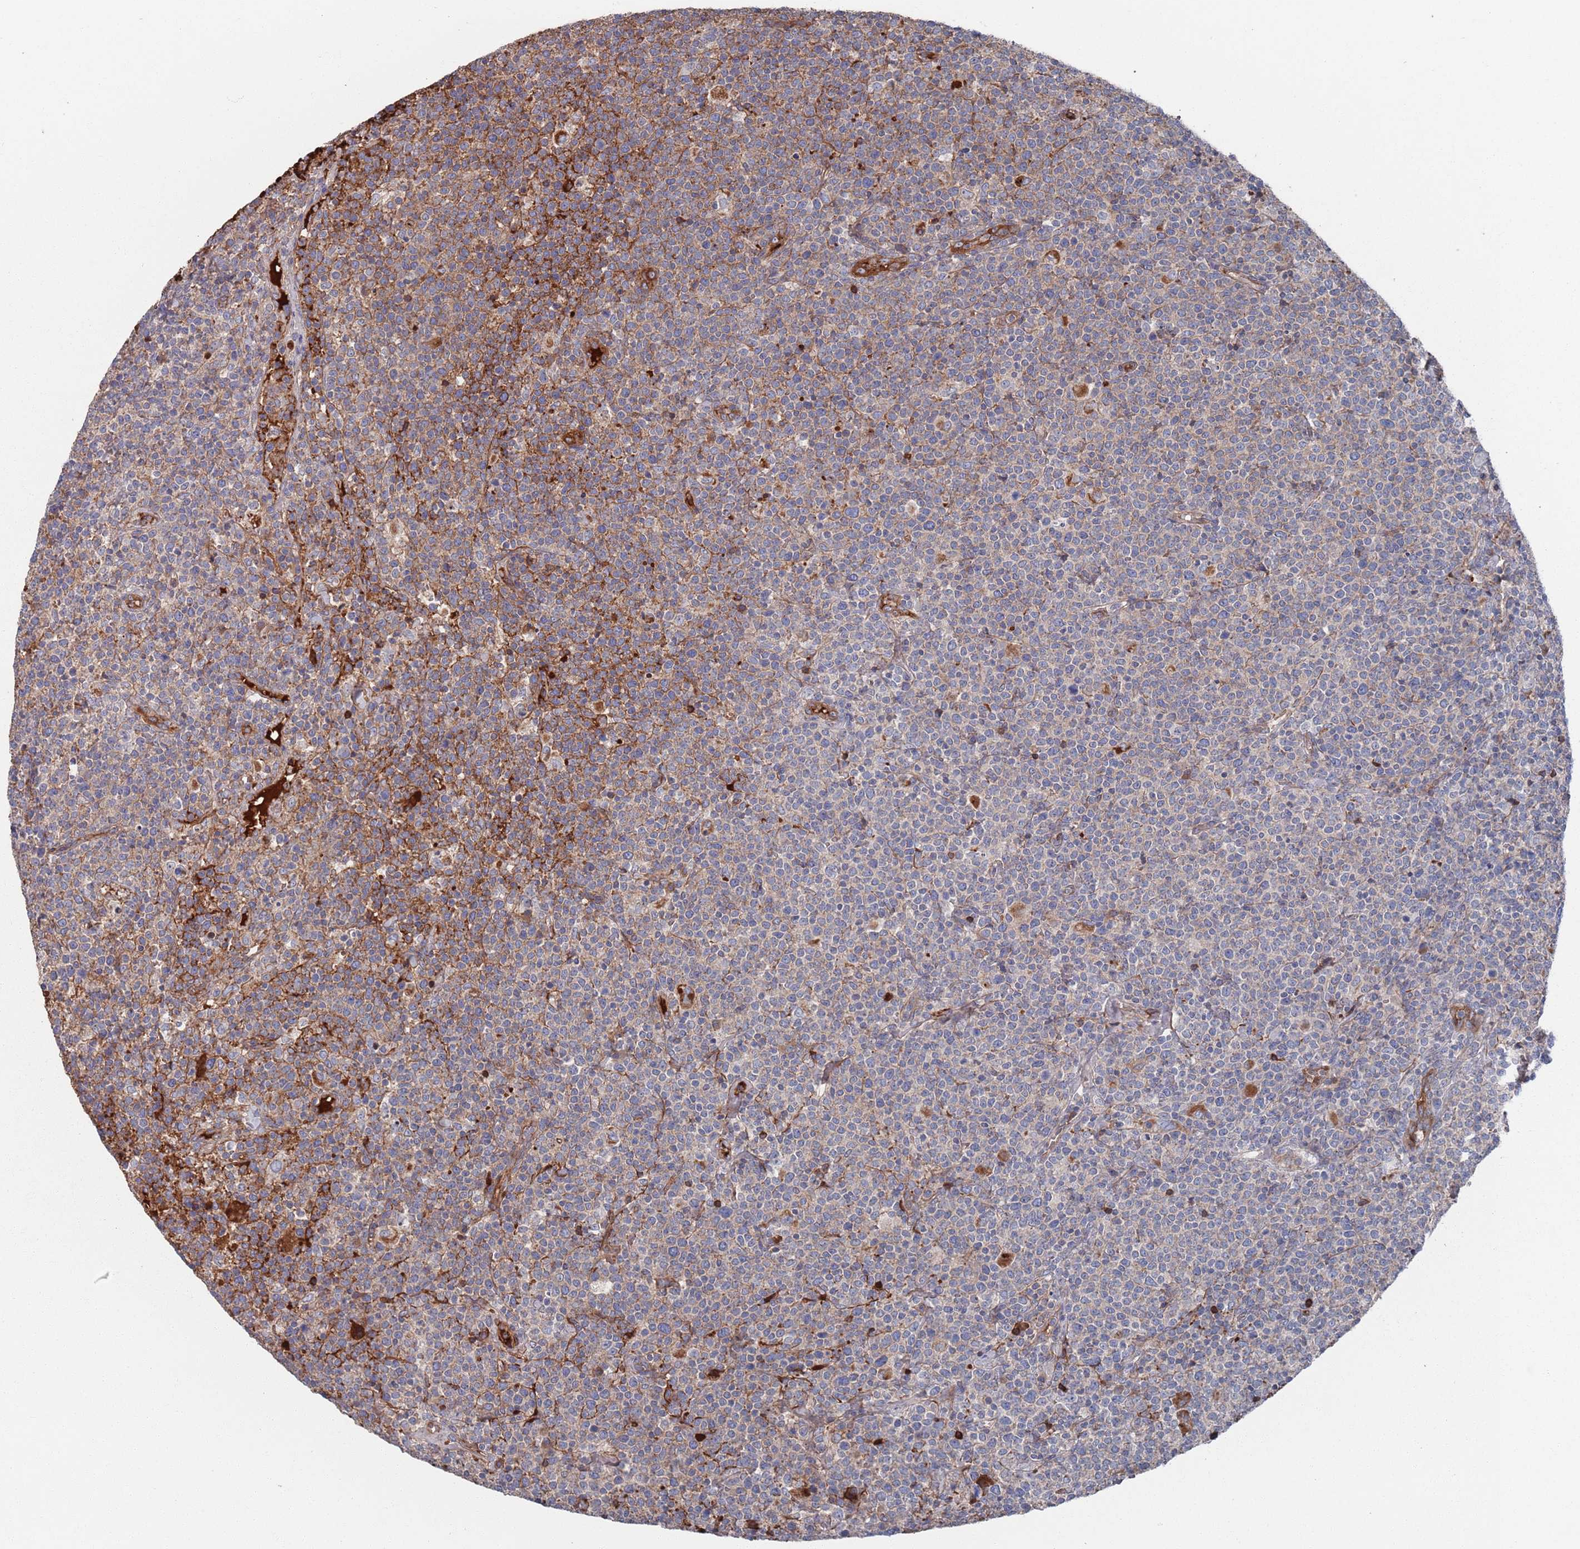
{"staining": {"intensity": "negative", "quantity": "none", "location": "none"}, "tissue": "lymphoma", "cell_type": "Tumor cells", "image_type": "cancer", "snomed": [{"axis": "morphology", "description": "Malignant lymphoma, non-Hodgkin's type, High grade"}, {"axis": "topography", "description": "Lymph node"}], "caption": "IHC of human lymphoma exhibits no staining in tumor cells.", "gene": "PLEKHA4", "patient": {"sex": "male", "age": 61}}